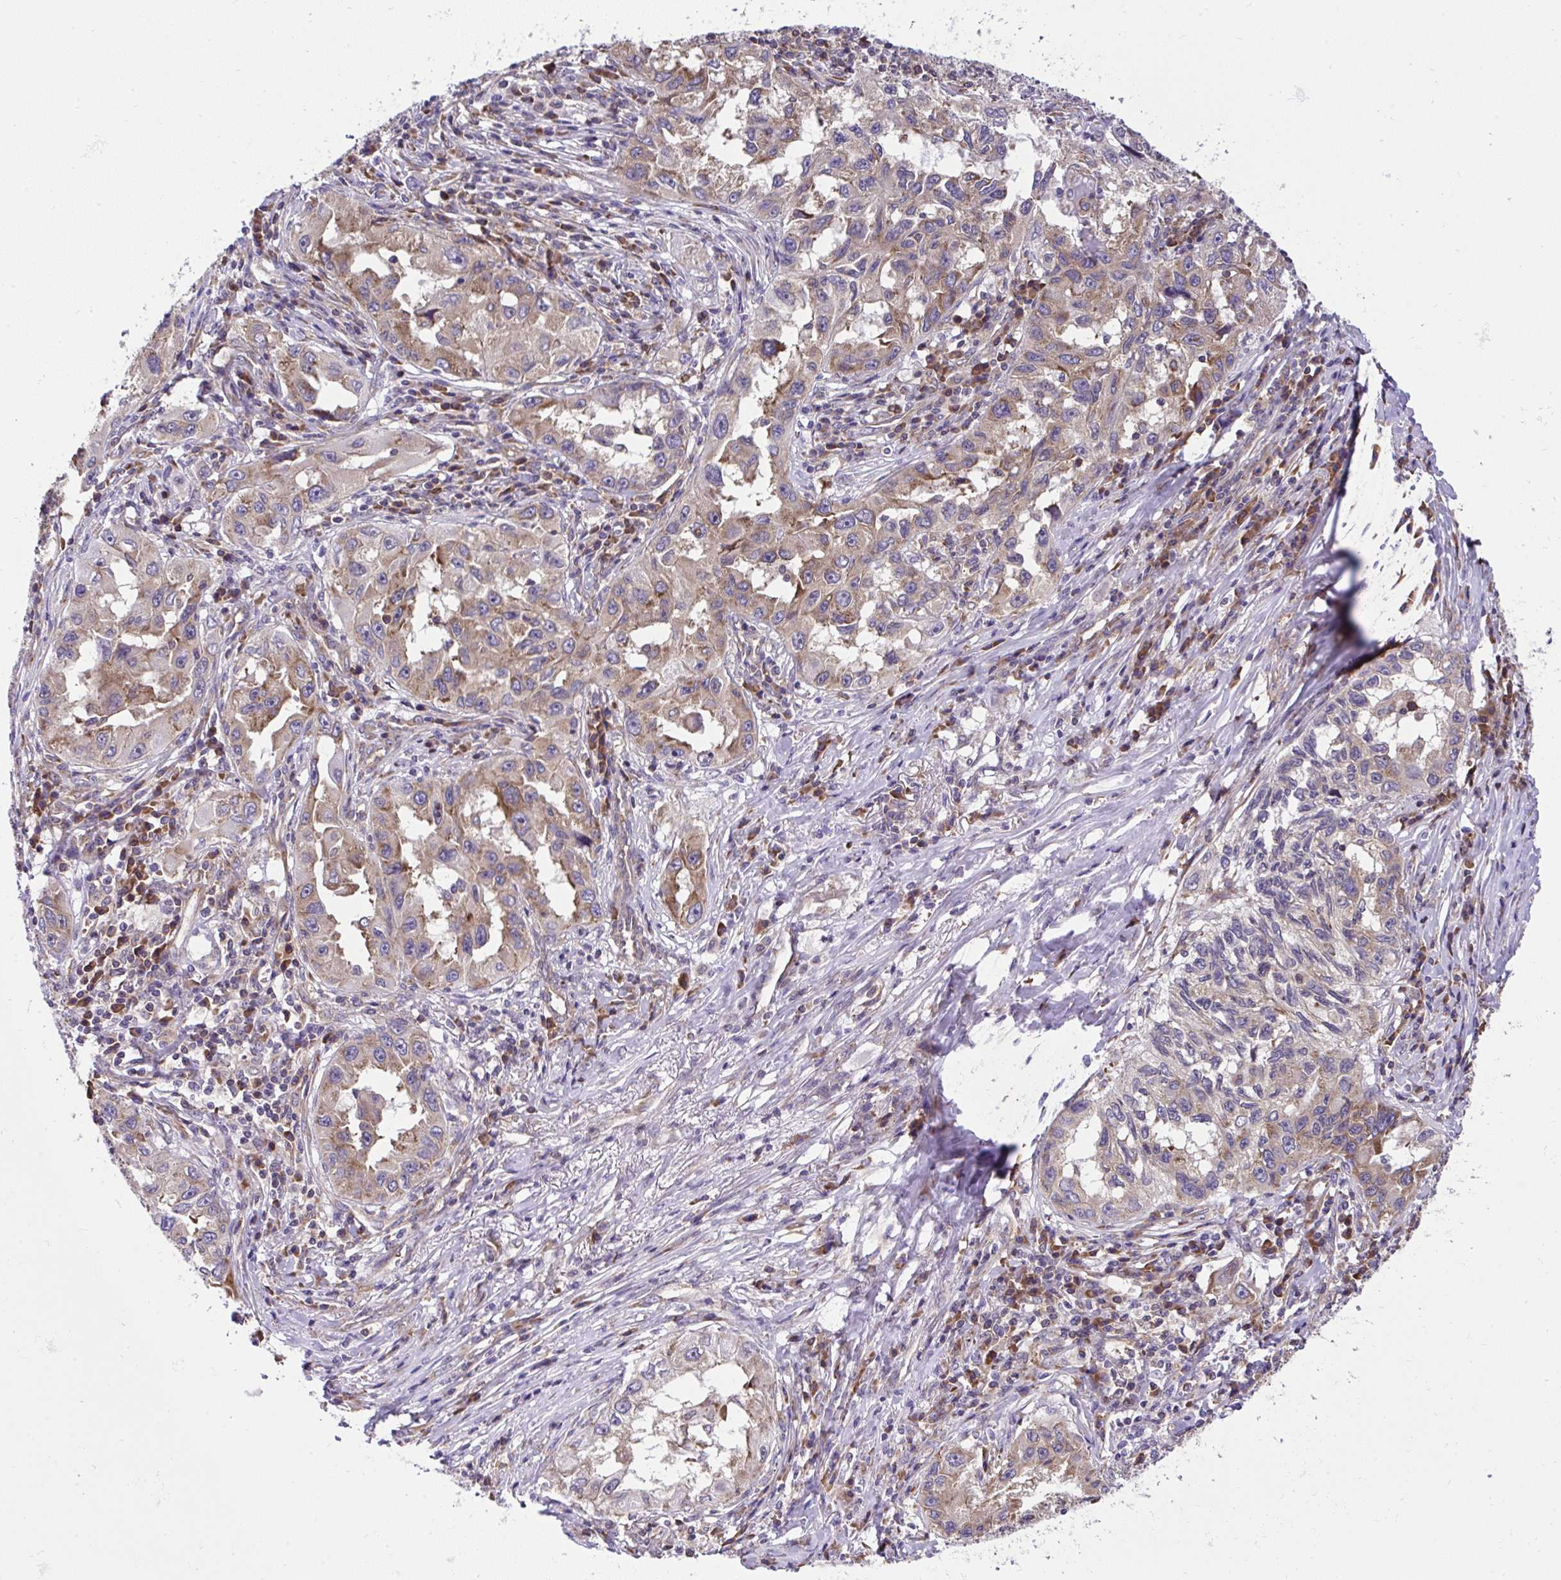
{"staining": {"intensity": "moderate", "quantity": ">75%", "location": "cytoplasmic/membranous"}, "tissue": "lung cancer", "cell_type": "Tumor cells", "image_type": "cancer", "snomed": [{"axis": "morphology", "description": "Adenocarcinoma, NOS"}, {"axis": "topography", "description": "Lung"}], "caption": "An immunohistochemistry micrograph of neoplastic tissue is shown. Protein staining in brown highlights moderate cytoplasmic/membranous positivity in lung cancer within tumor cells.", "gene": "RPS7", "patient": {"sex": "female", "age": 73}}